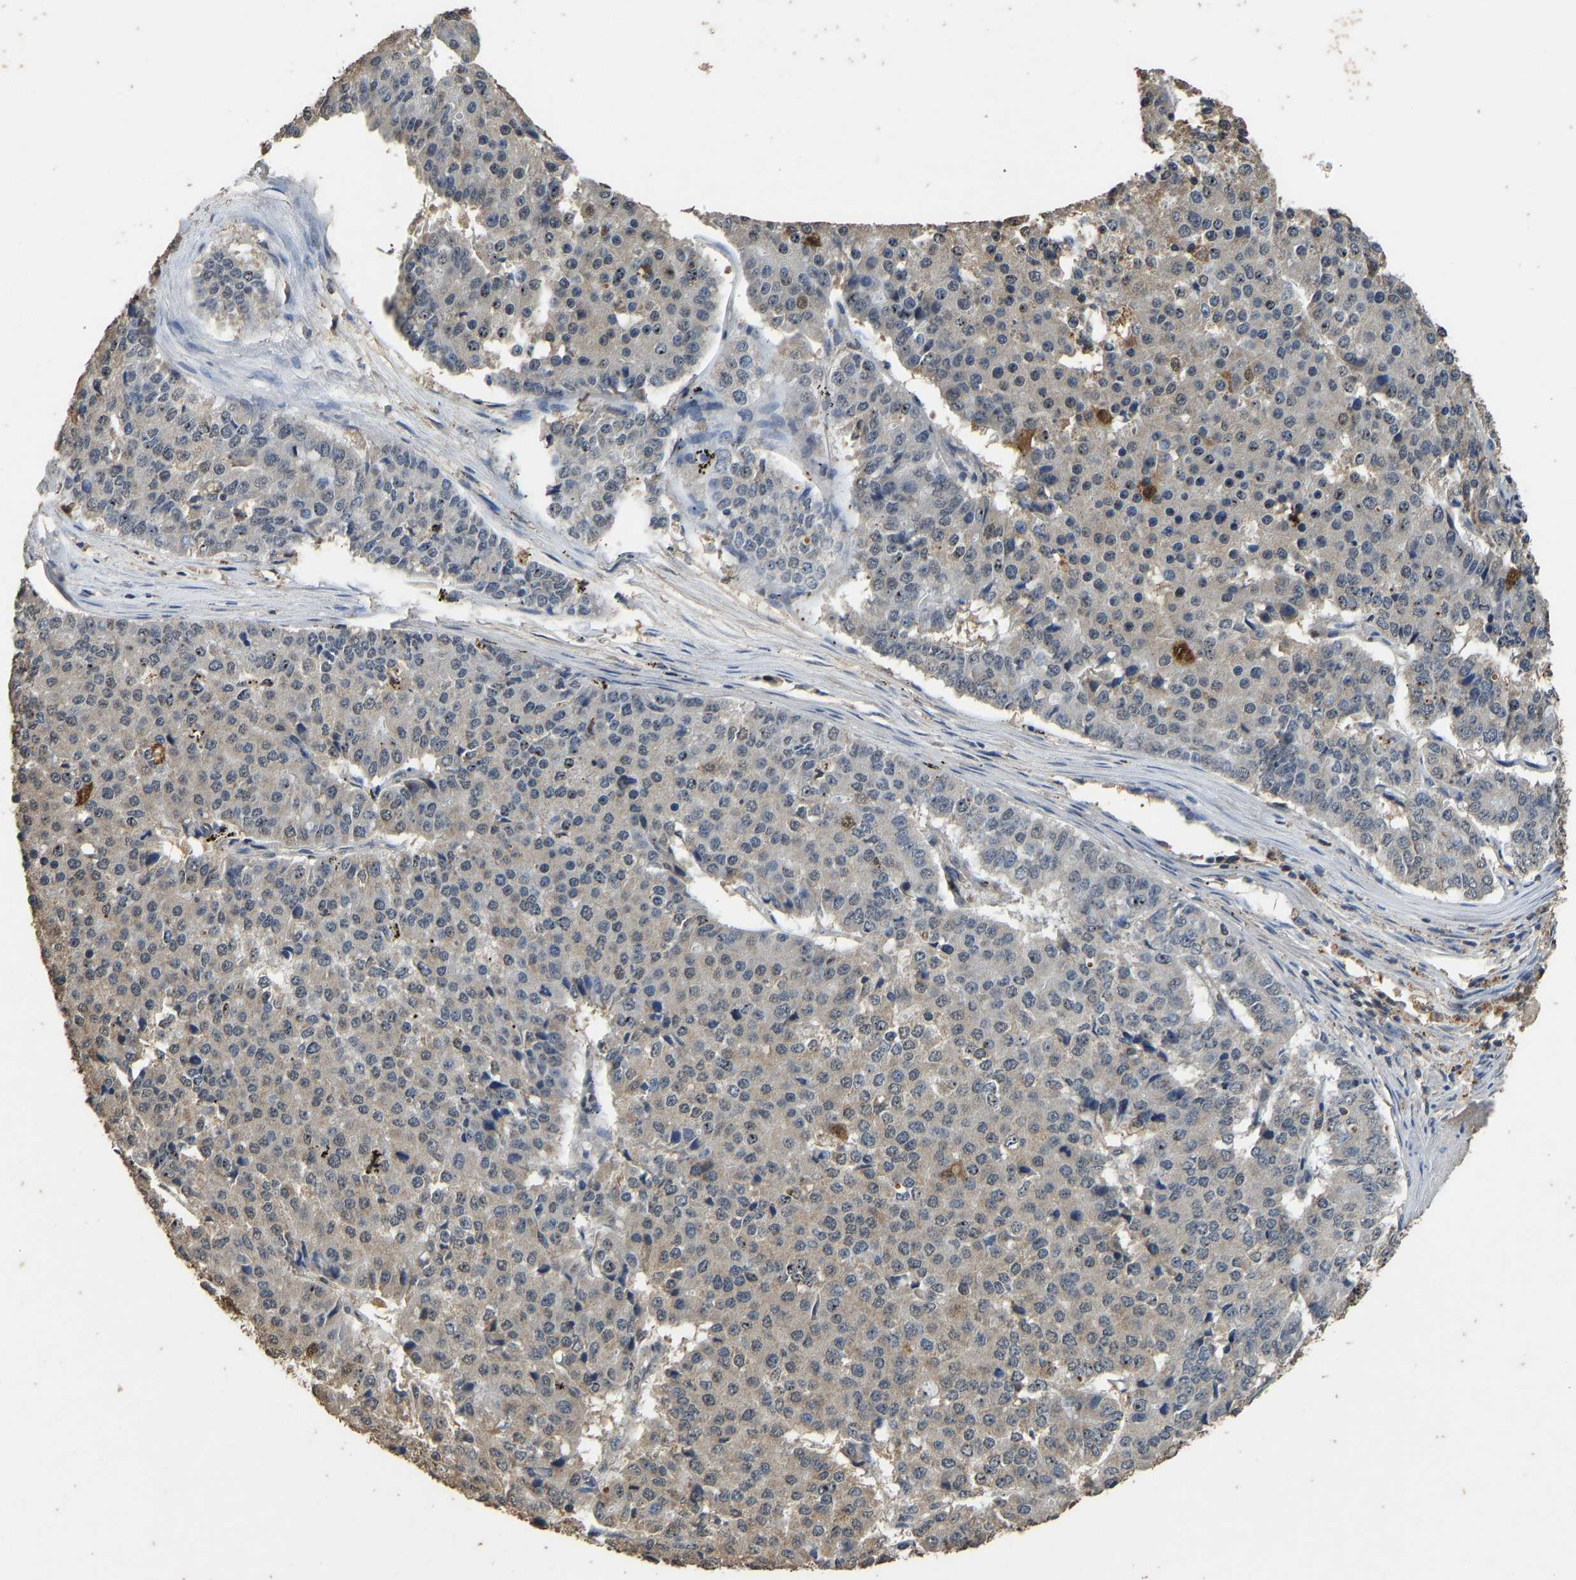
{"staining": {"intensity": "negative", "quantity": "none", "location": "none"}, "tissue": "pancreatic cancer", "cell_type": "Tumor cells", "image_type": "cancer", "snomed": [{"axis": "morphology", "description": "Adenocarcinoma, NOS"}, {"axis": "topography", "description": "Pancreas"}], "caption": "This is an IHC micrograph of pancreatic cancer (adenocarcinoma). There is no positivity in tumor cells.", "gene": "CIDEC", "patient": {"sex": "male", "age": 50}}